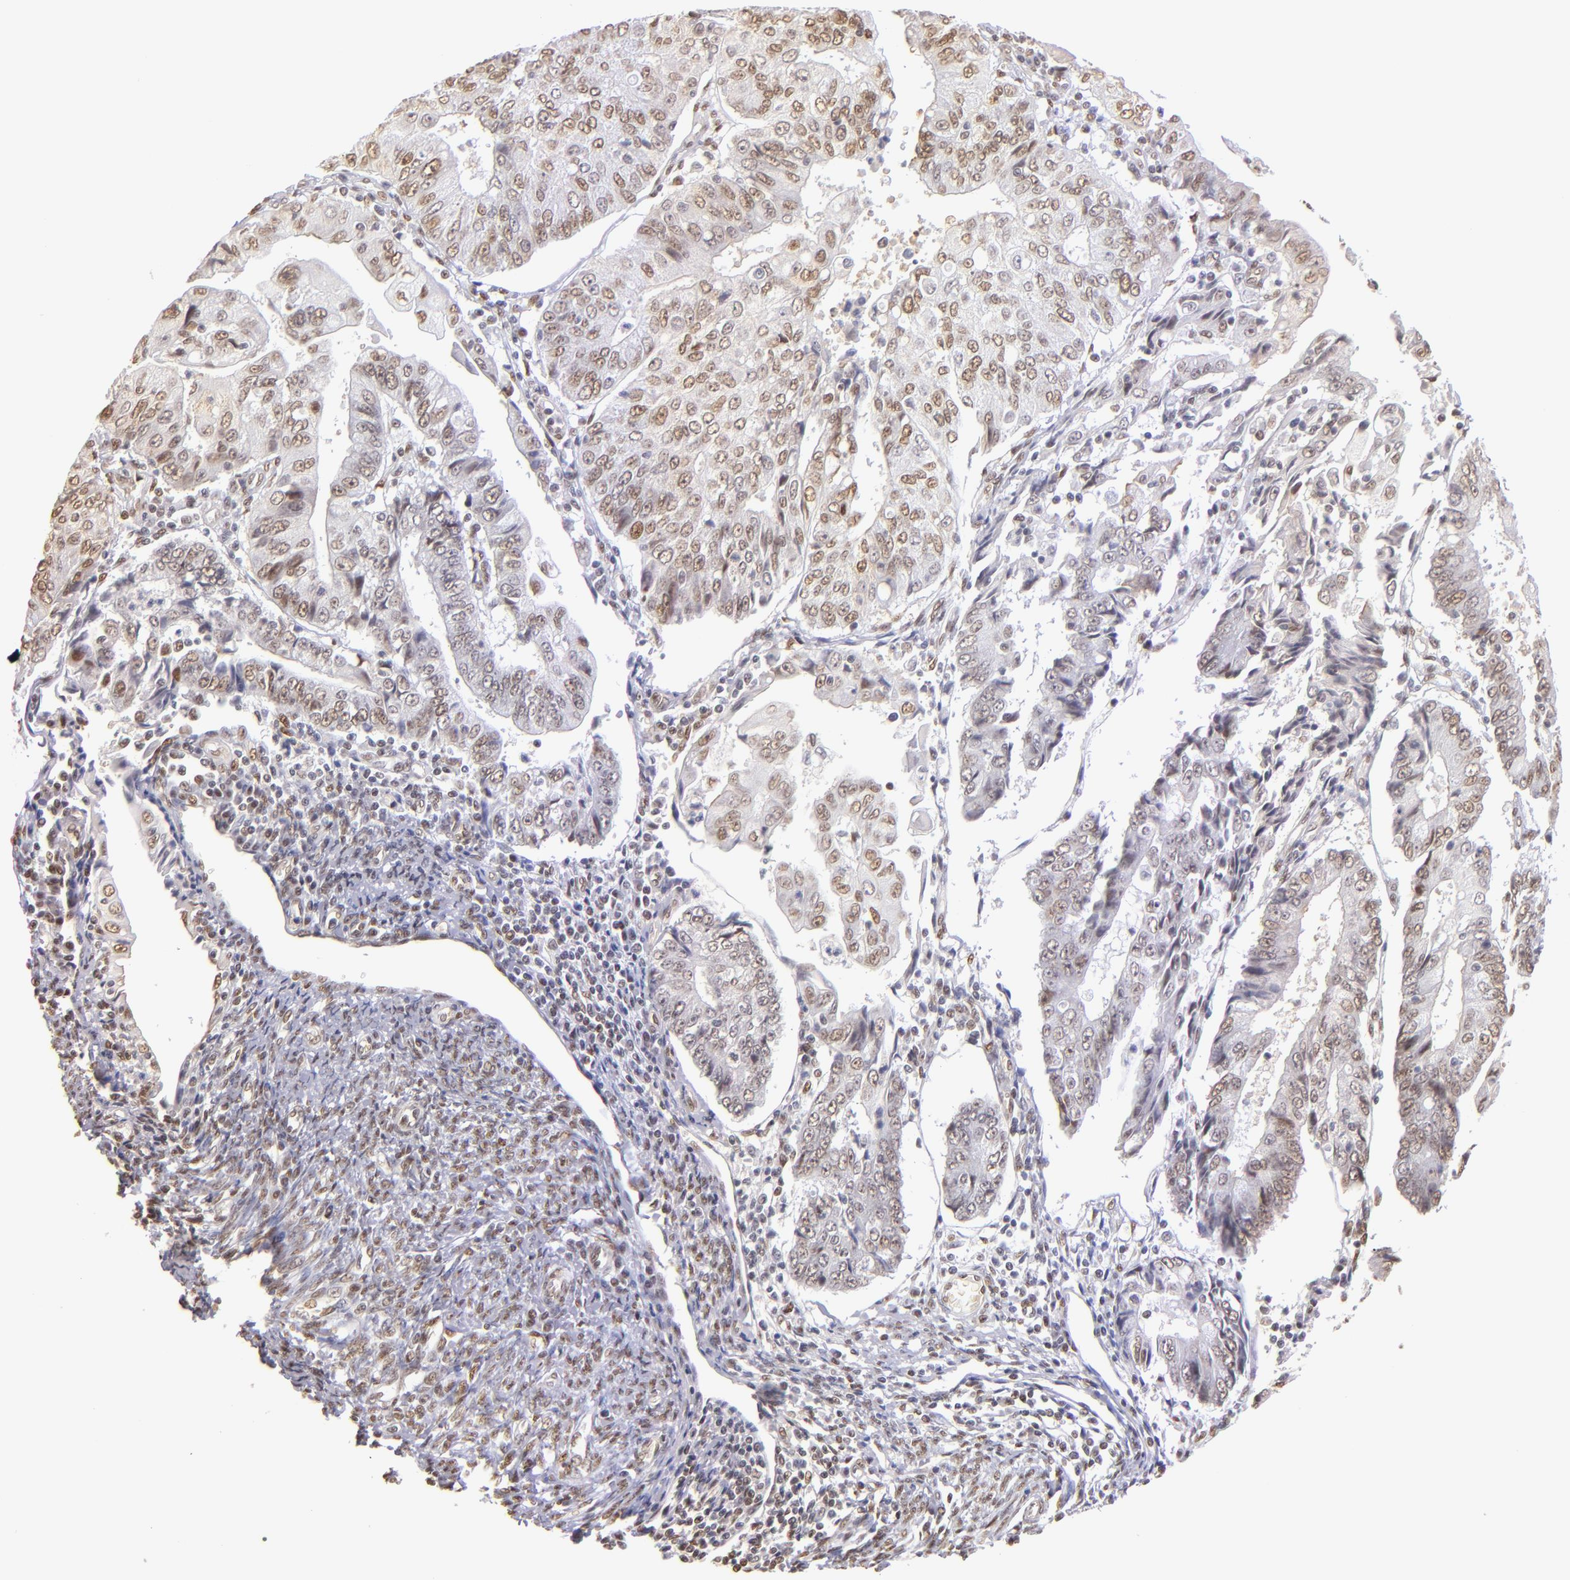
{"staining": {"intensity": "moderate", "quantity": "25%-75%", "location": "nuclear"}, "tissue": "endometrial cancer", "cell_type": "Tumor cells", "image_type": "cancer", "snomed": [{"axis": "morphology", "description": "Adenocarcinoma, NOS"}, {"axis": "topography", "description": "Endometrium"}], "caption": "The image reveals immunohistochemical staining of endometrial adenocarcinoma. There is moderate nuclear staining is present in about 25%-75% of tumor cells.", "gene": "NCOR2", "patient": {"sex": "female", "age": 75}}